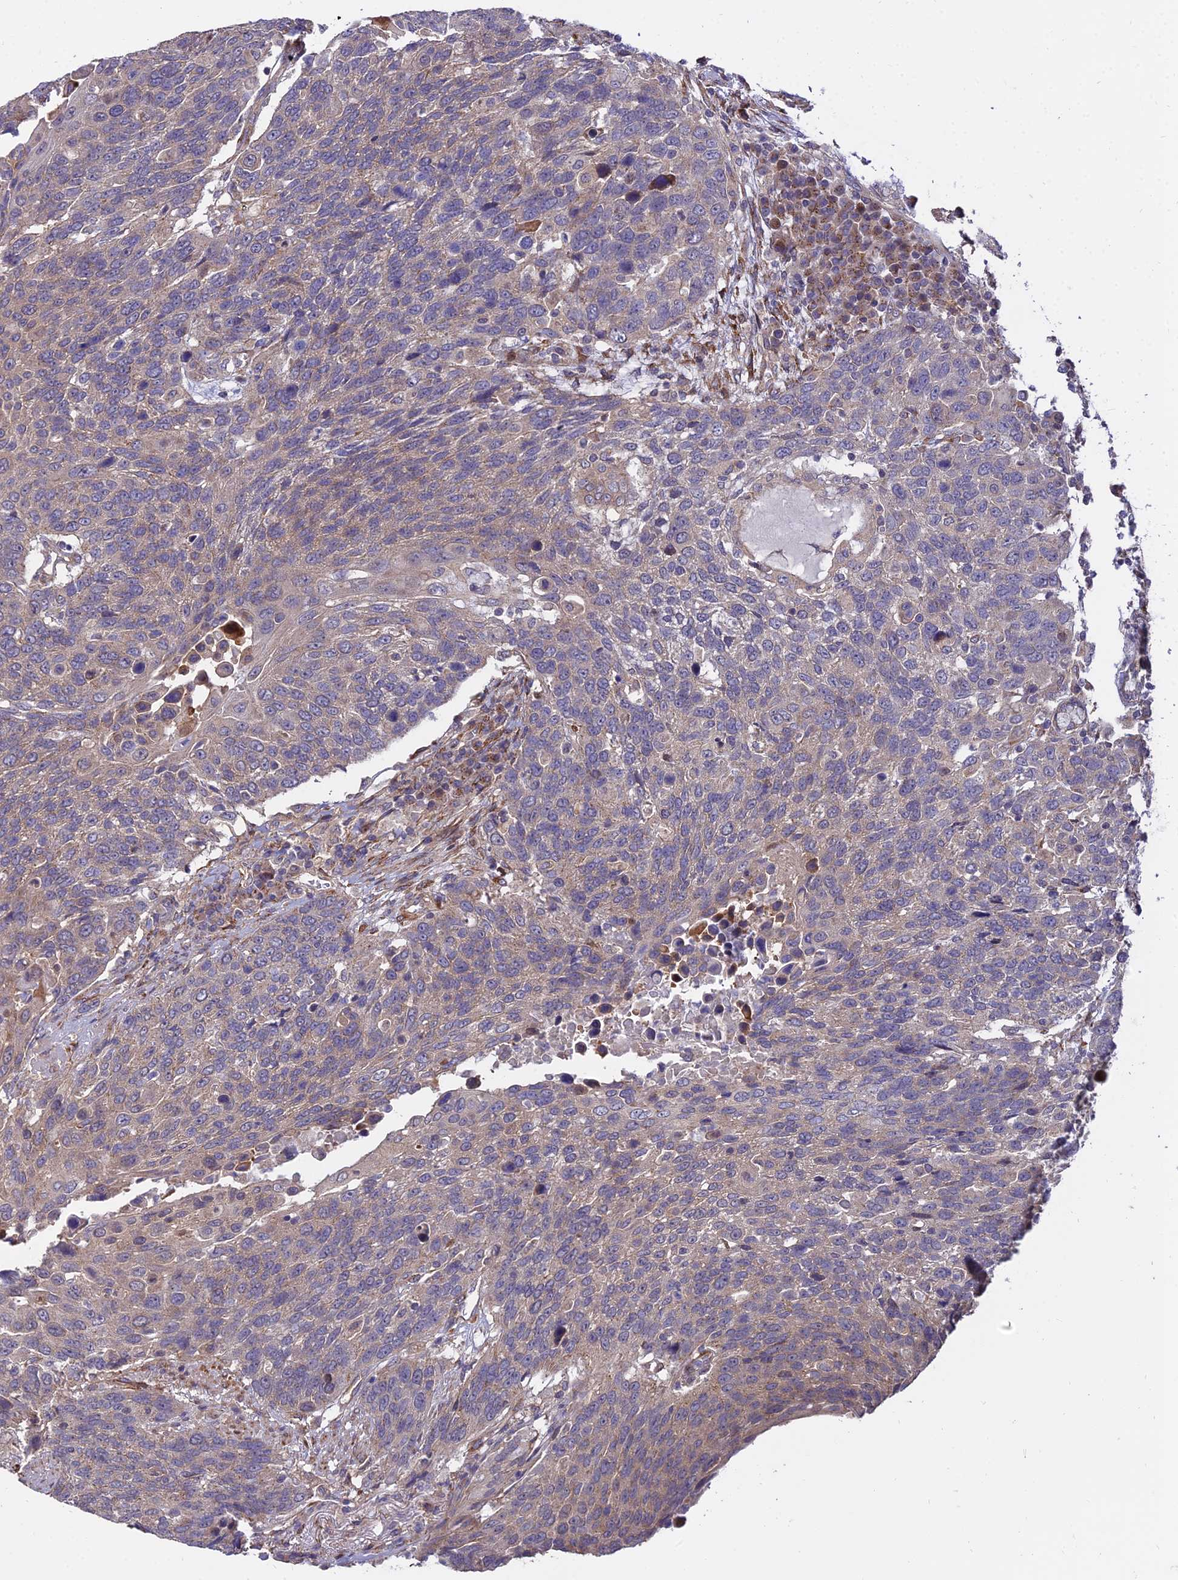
{"staining": {"intensity": "weak", "quantity": "25%-75%", "location": "cytoplasmic/membranous"}, "tissue": "lung cancer", "cell_type": "Tumor cells", "image_type": "cancer", "snomed": [{"axis": "morphology", "description": "Squamous cell carcinoma, NOS"}, {"axis": "topography", "description": "Lung"}], "caption": "Approximately 25%-75% of tumor cells in human lung cancer show weak cytoplasmic/membranous protein positivity as visualized by brown immunohistochemical staining.", "gene": "ARL8B", "patient": {"sex": "male", "age": 66}}